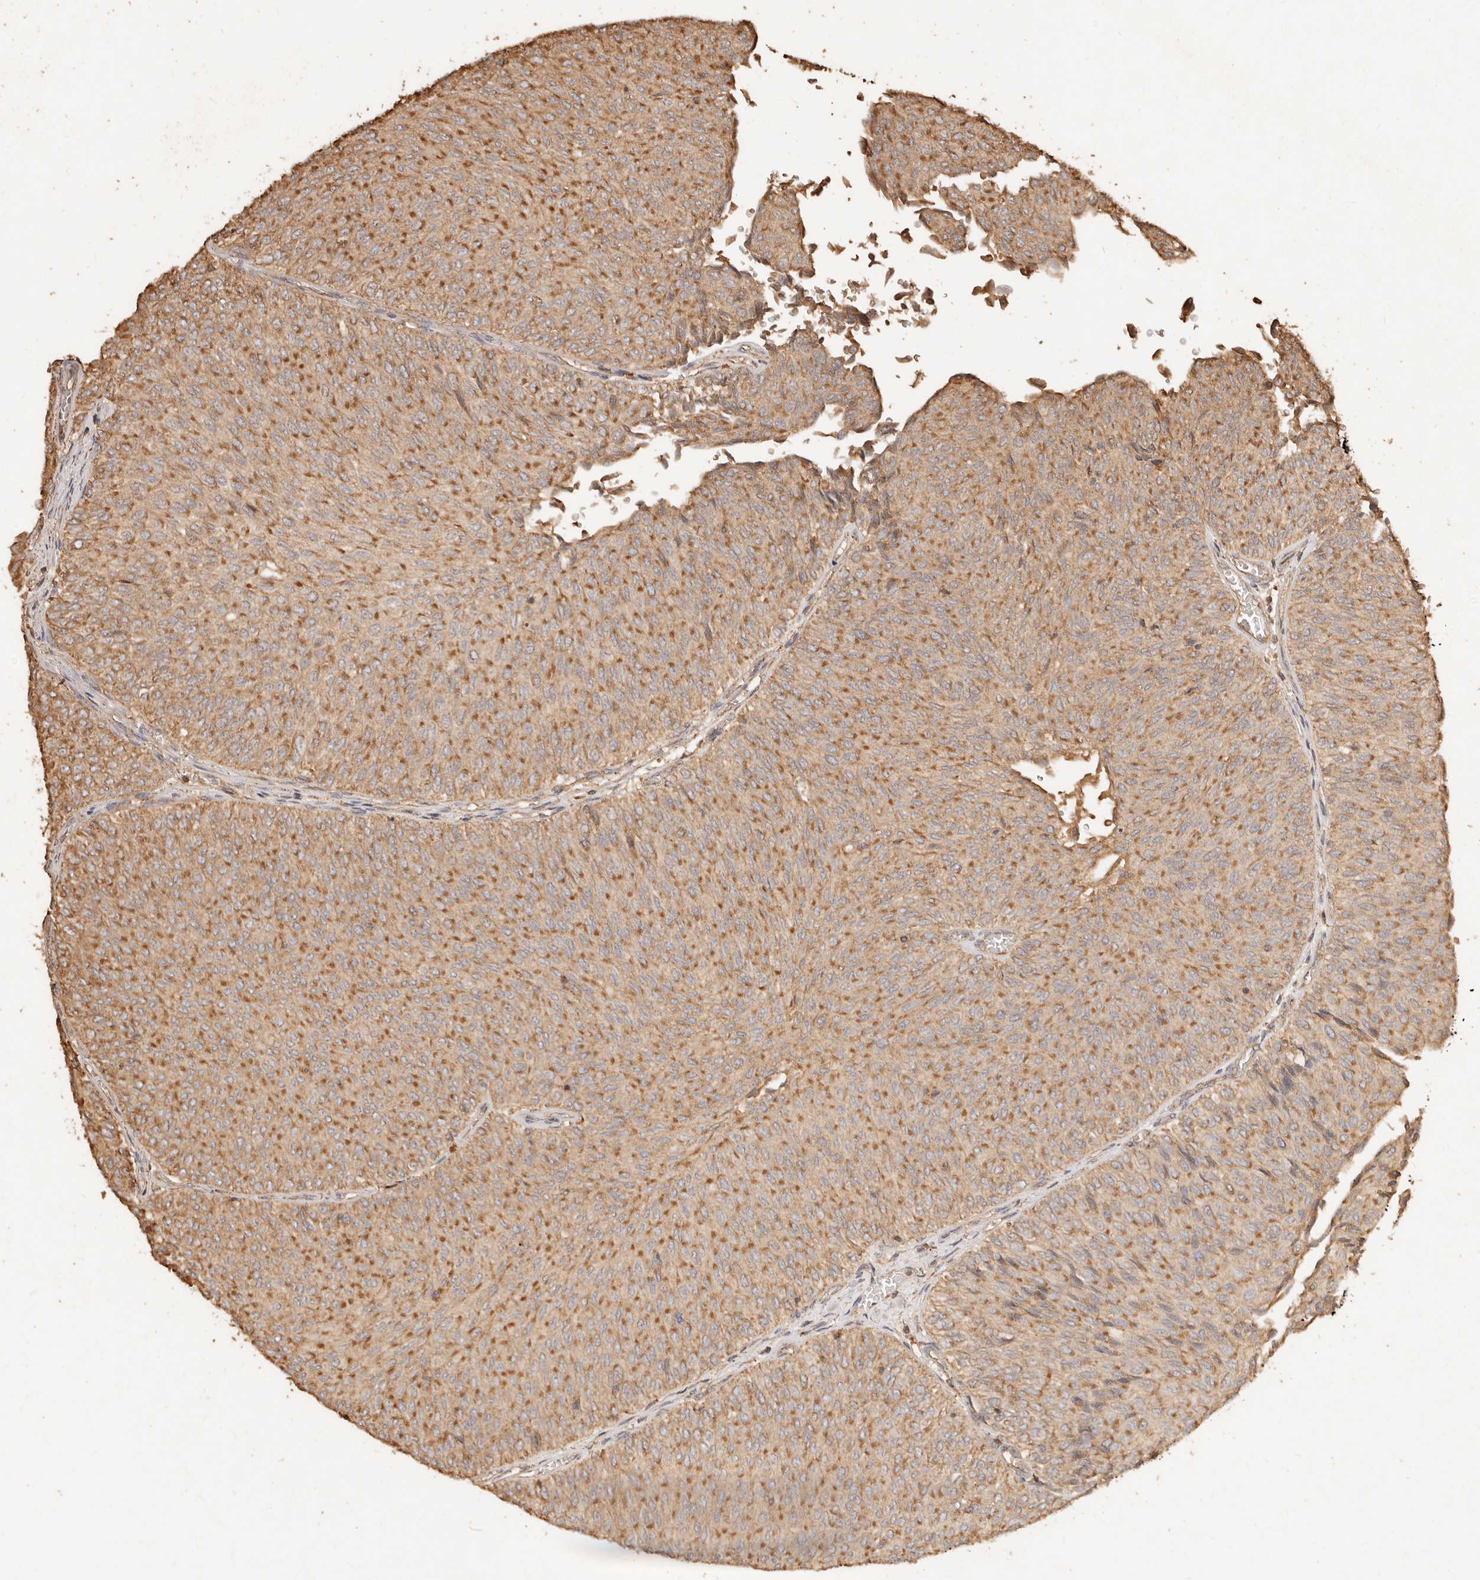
{"staining": {"intensity": "moderate", "quantity": ">75%", "location": "cytoplasmic/membranous"}, "tissue": "urothelial cancer", "cell_type": "Tumor cells", "image_type": "cancer", "snomed": [{"axis": "morphology", "description": "Urothelial carcinoma, Low grade"}, {"axis": "topography", "description": "Urinary bladder"}], "caption": "High-power microscopy captured an immunohistochemistry (IHC) histopathology image of urothelial cancer, revealing moderate cytoplasmic/membranous staining in approximately >75% of tumor cells.", "gene": "FAM180B", "patient": {"sex": "male", "age": 78}}